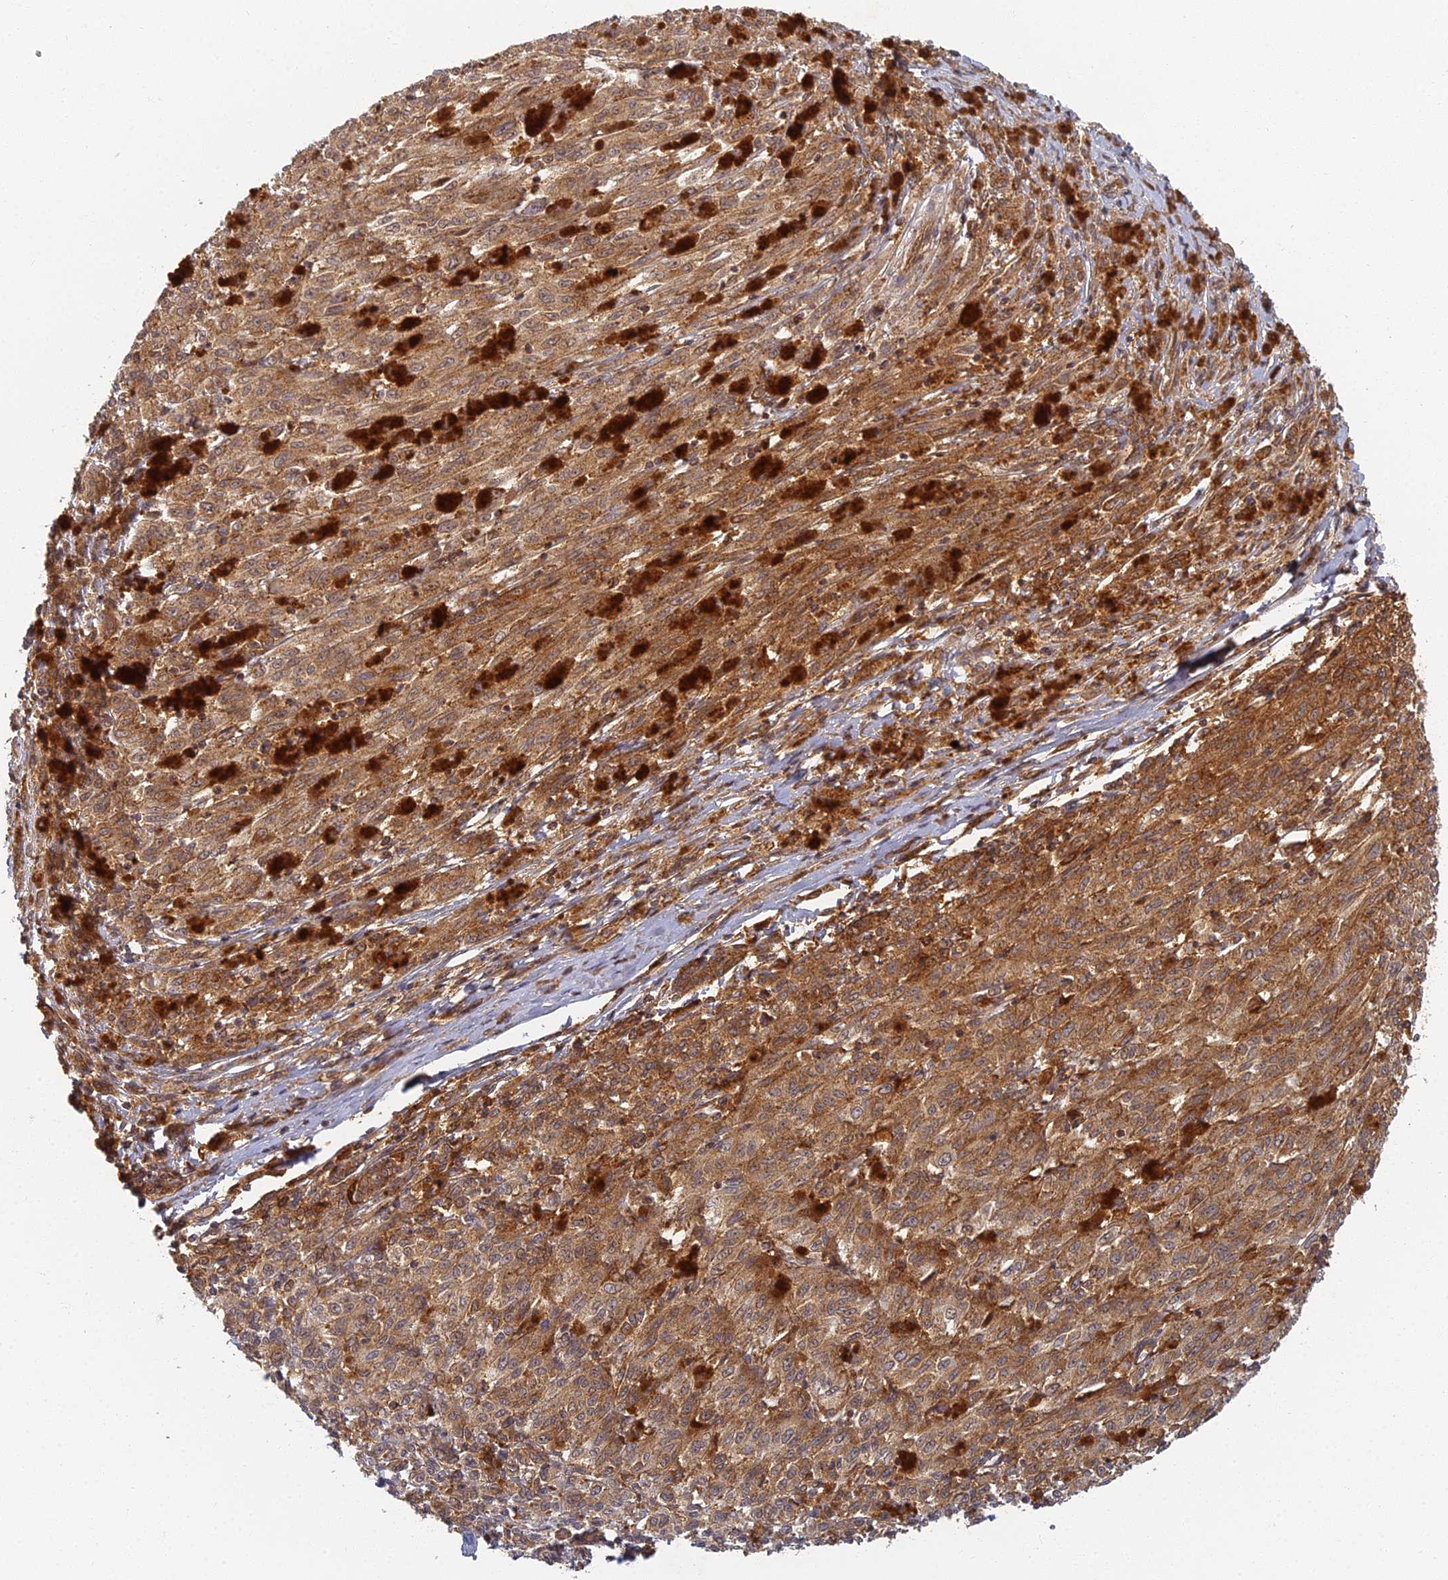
{"staining": {"intensity": "strong", "quantity": ">75%", "location": "cytoplasmic/membranous"}, "tissue": "melanoma", "cell_type": "Tumor cells", "image_type": "cancer", "snomed": [{"axis": "morphology", "description": "Malignant melanoma, NOS"}, {"axis": "topography", "description": "Skin"}], "caption": "Melanoma stained with DAB (3,3'-diaminobenzidine) IHC reveals high levels of strong cytoplasmic/membranous staining in approximately >75% of tumor cells.", "gene": "INO80D", "patient": {"sex": "female", "age": 52}}